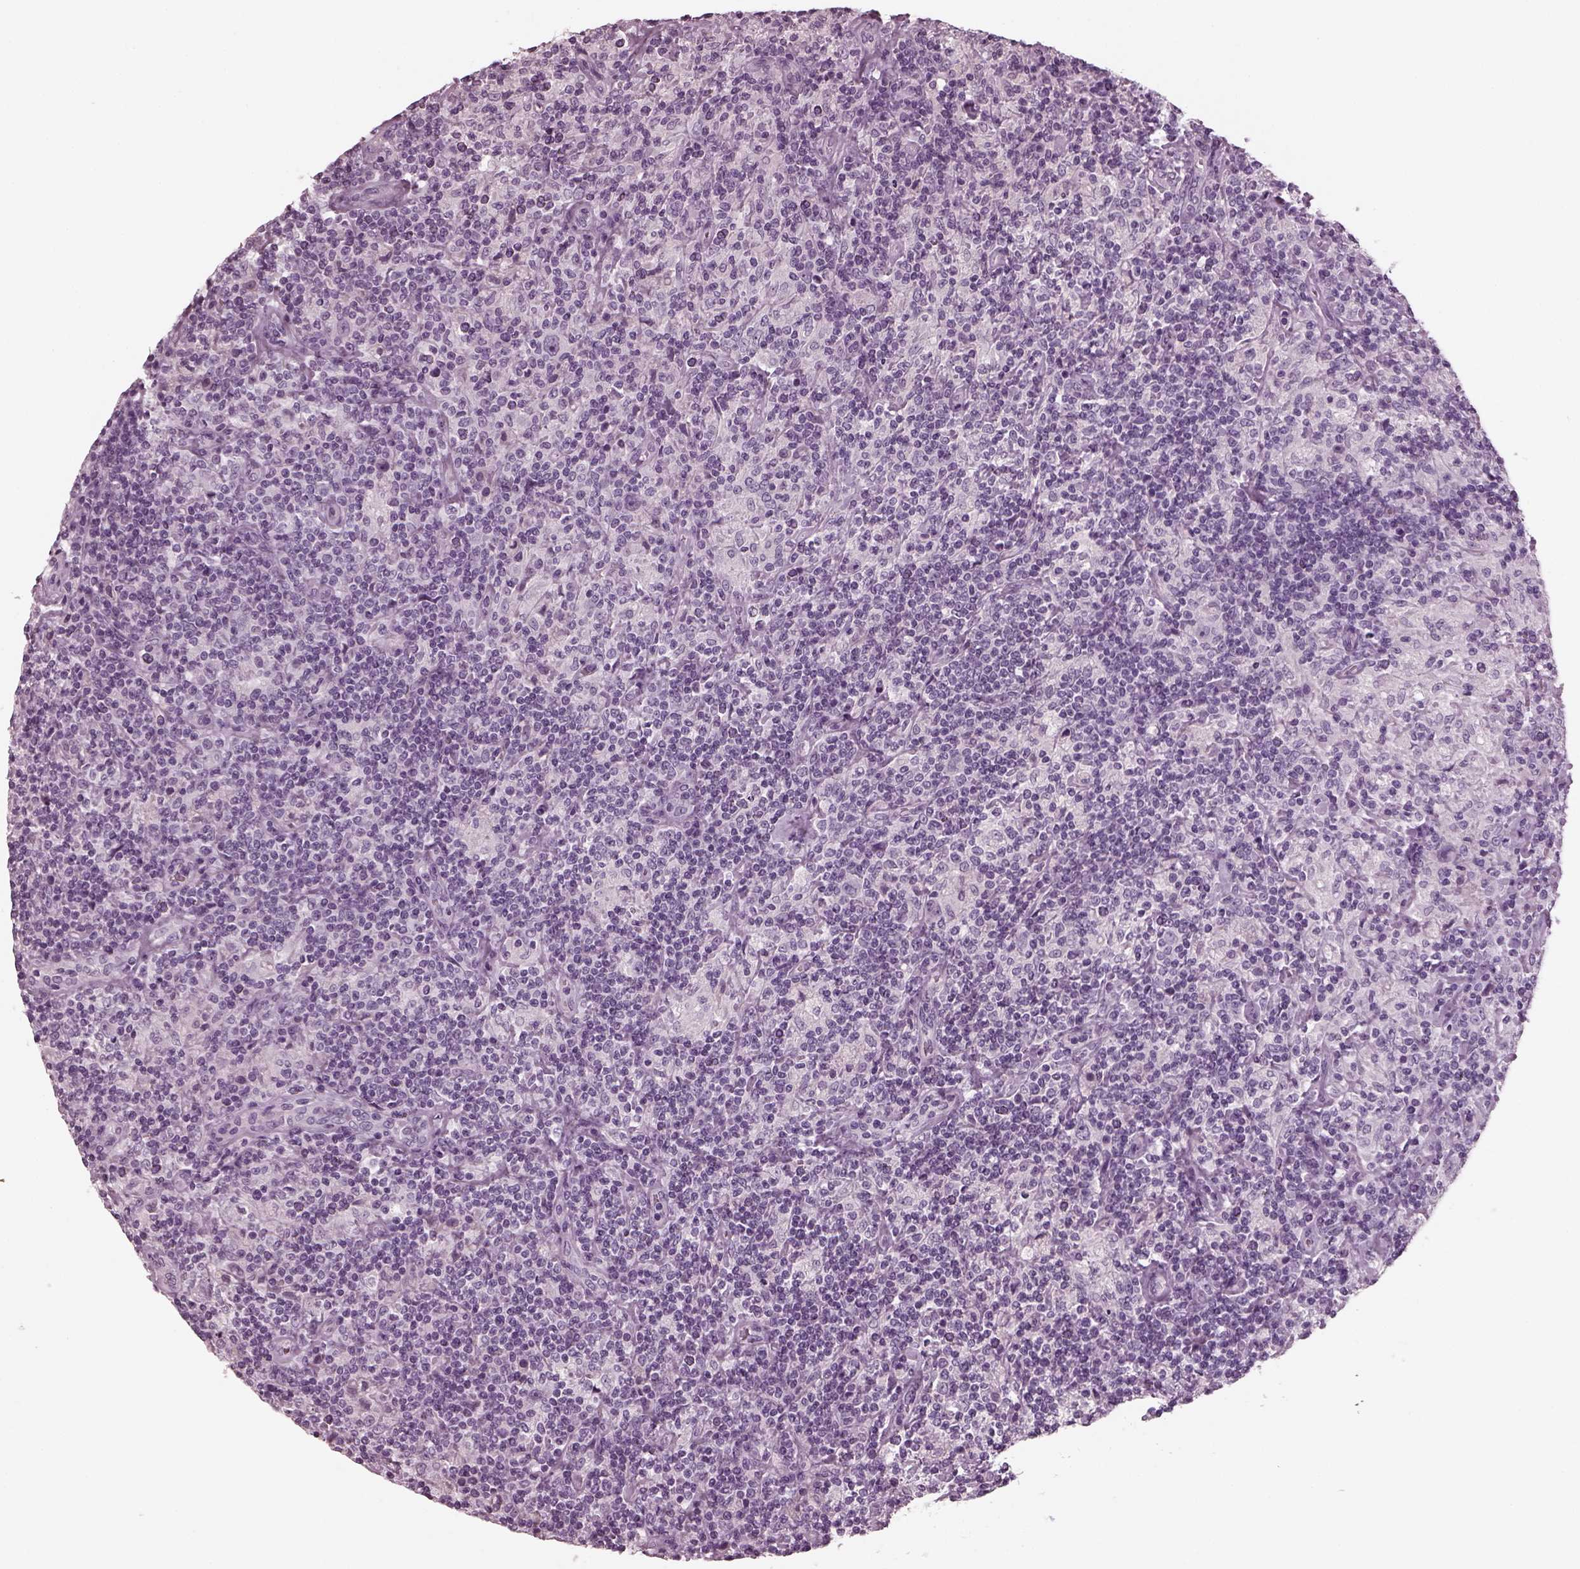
{"staining": {"intensity": "negative", "quantity": "none", "location": "none"}, "tissue": "lymphoma", "cell_type": "Tumor cells", "image_type": "cancer", "snomed": [{"axis": "morphology", "description": "Hodgkin's disease, NOS"}, {"axis": "topography", "description": "Lymph node"}], "caption": "IHC histopathology image of neoplastic tissue: Hodgkin's disease stained with DAB (3,3'-diaminobenzidine) reveals no significant protein staining in tumor cells. The staining was performed using DAB to visualize the protein expression in brown, while the nuclei were stained in blue with hematoxylin (Magnification: 20x).", "gene": "RCVRN", "patient": {"sex": "male", "age": 70}}